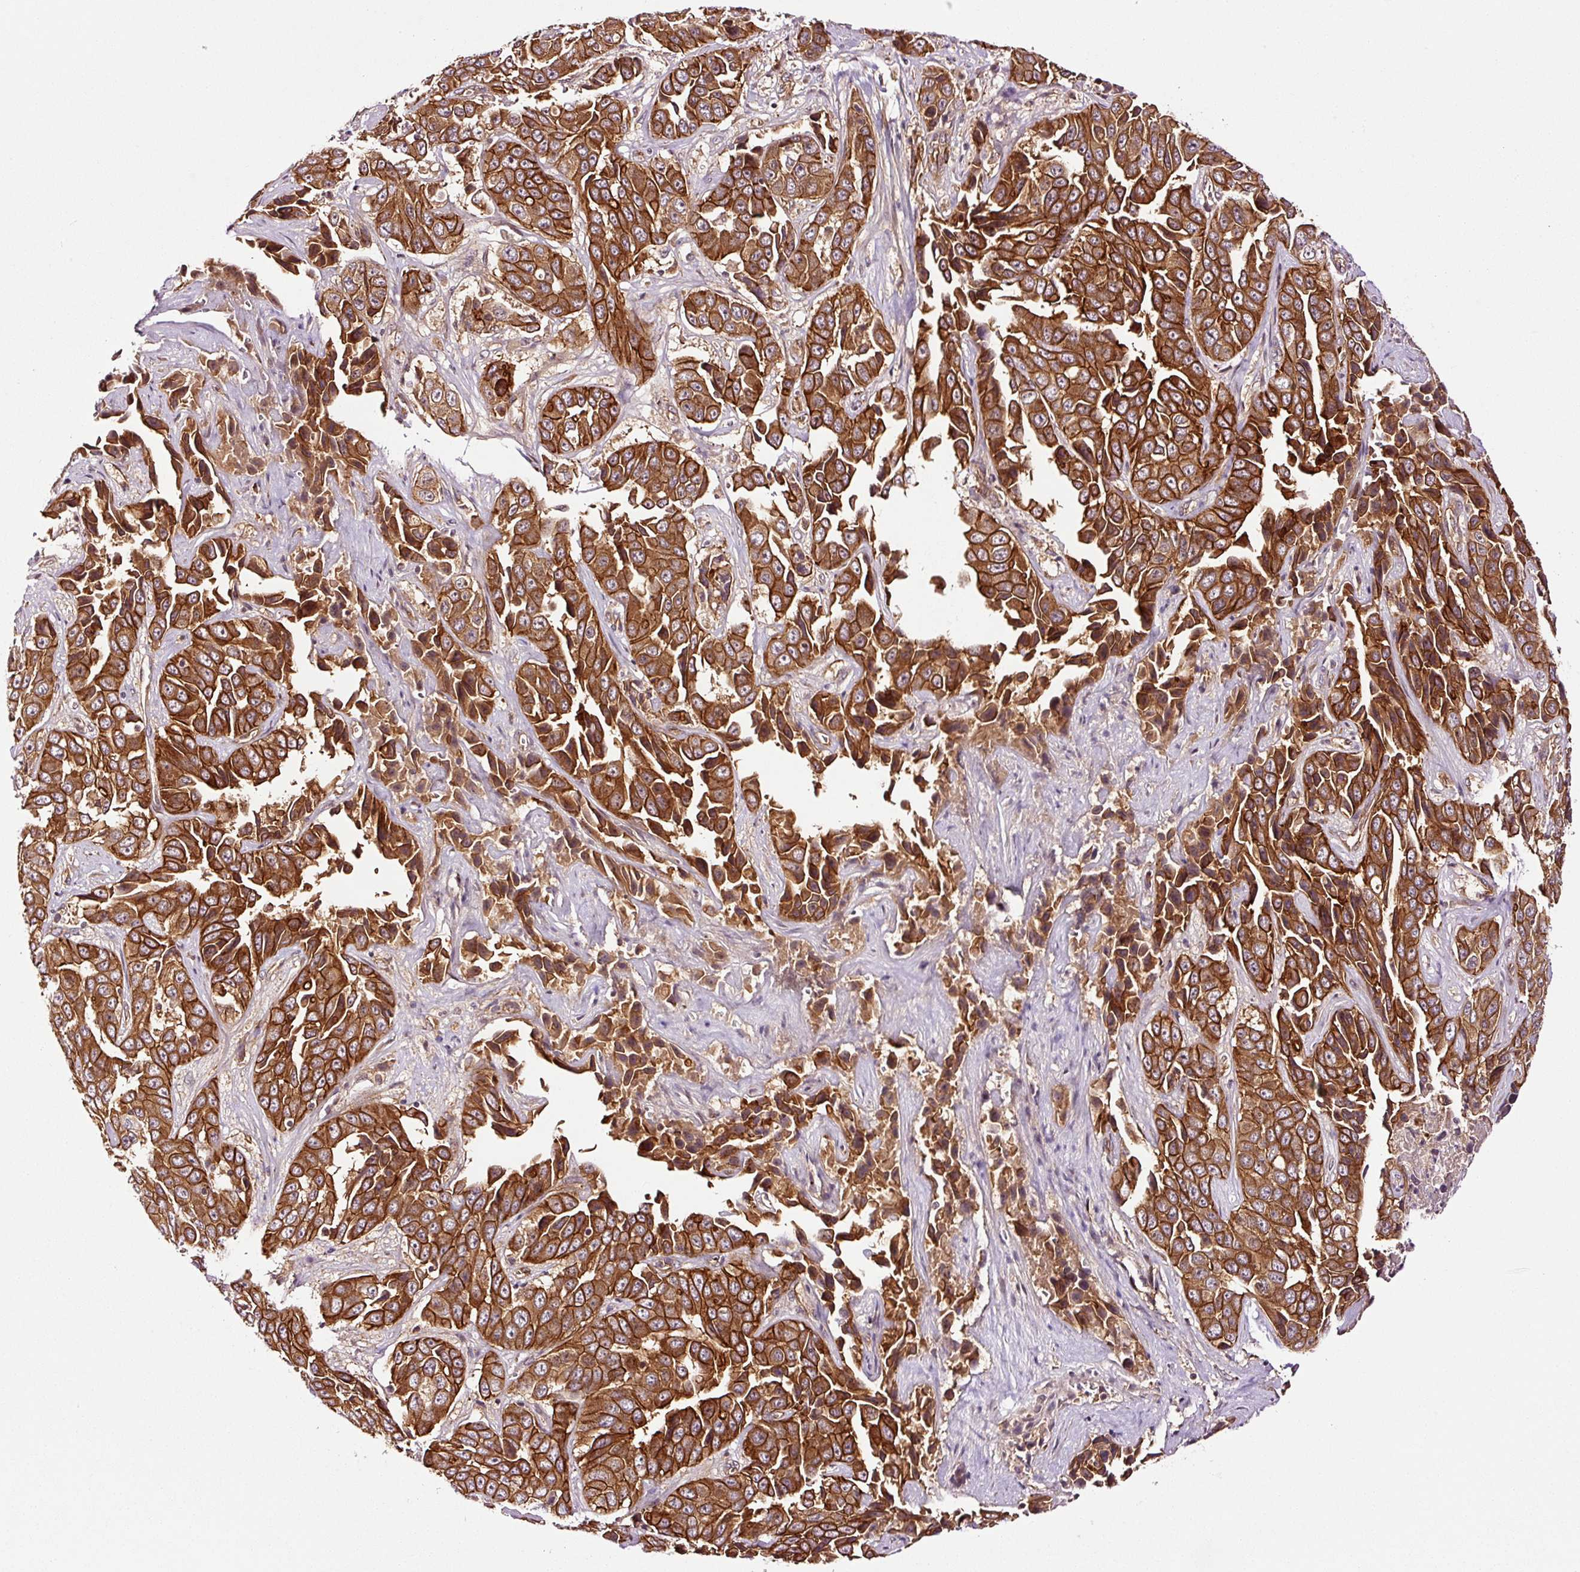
{"staining": {"intensity": "strong", "quantity": ">75%", "location": "cytoplasmic/membranous"}, "tissue": "liver cancer", "cell_type": "Tumor cells", "image_type": "cancer", "snomed": [{"axis": "morphology", "description": "Cholangiocarcinoma"}, {"axis": "topography", "description": "Liver"}], "caption": "Liver cholangiocarcinoma was stained to show a protein in brown. There is high levels of strong cytoplasmic/membranous expression in approximately >75% of tumor cells.", "gene": "METAP1", "patient": {"sex": "female", "age": 52}}